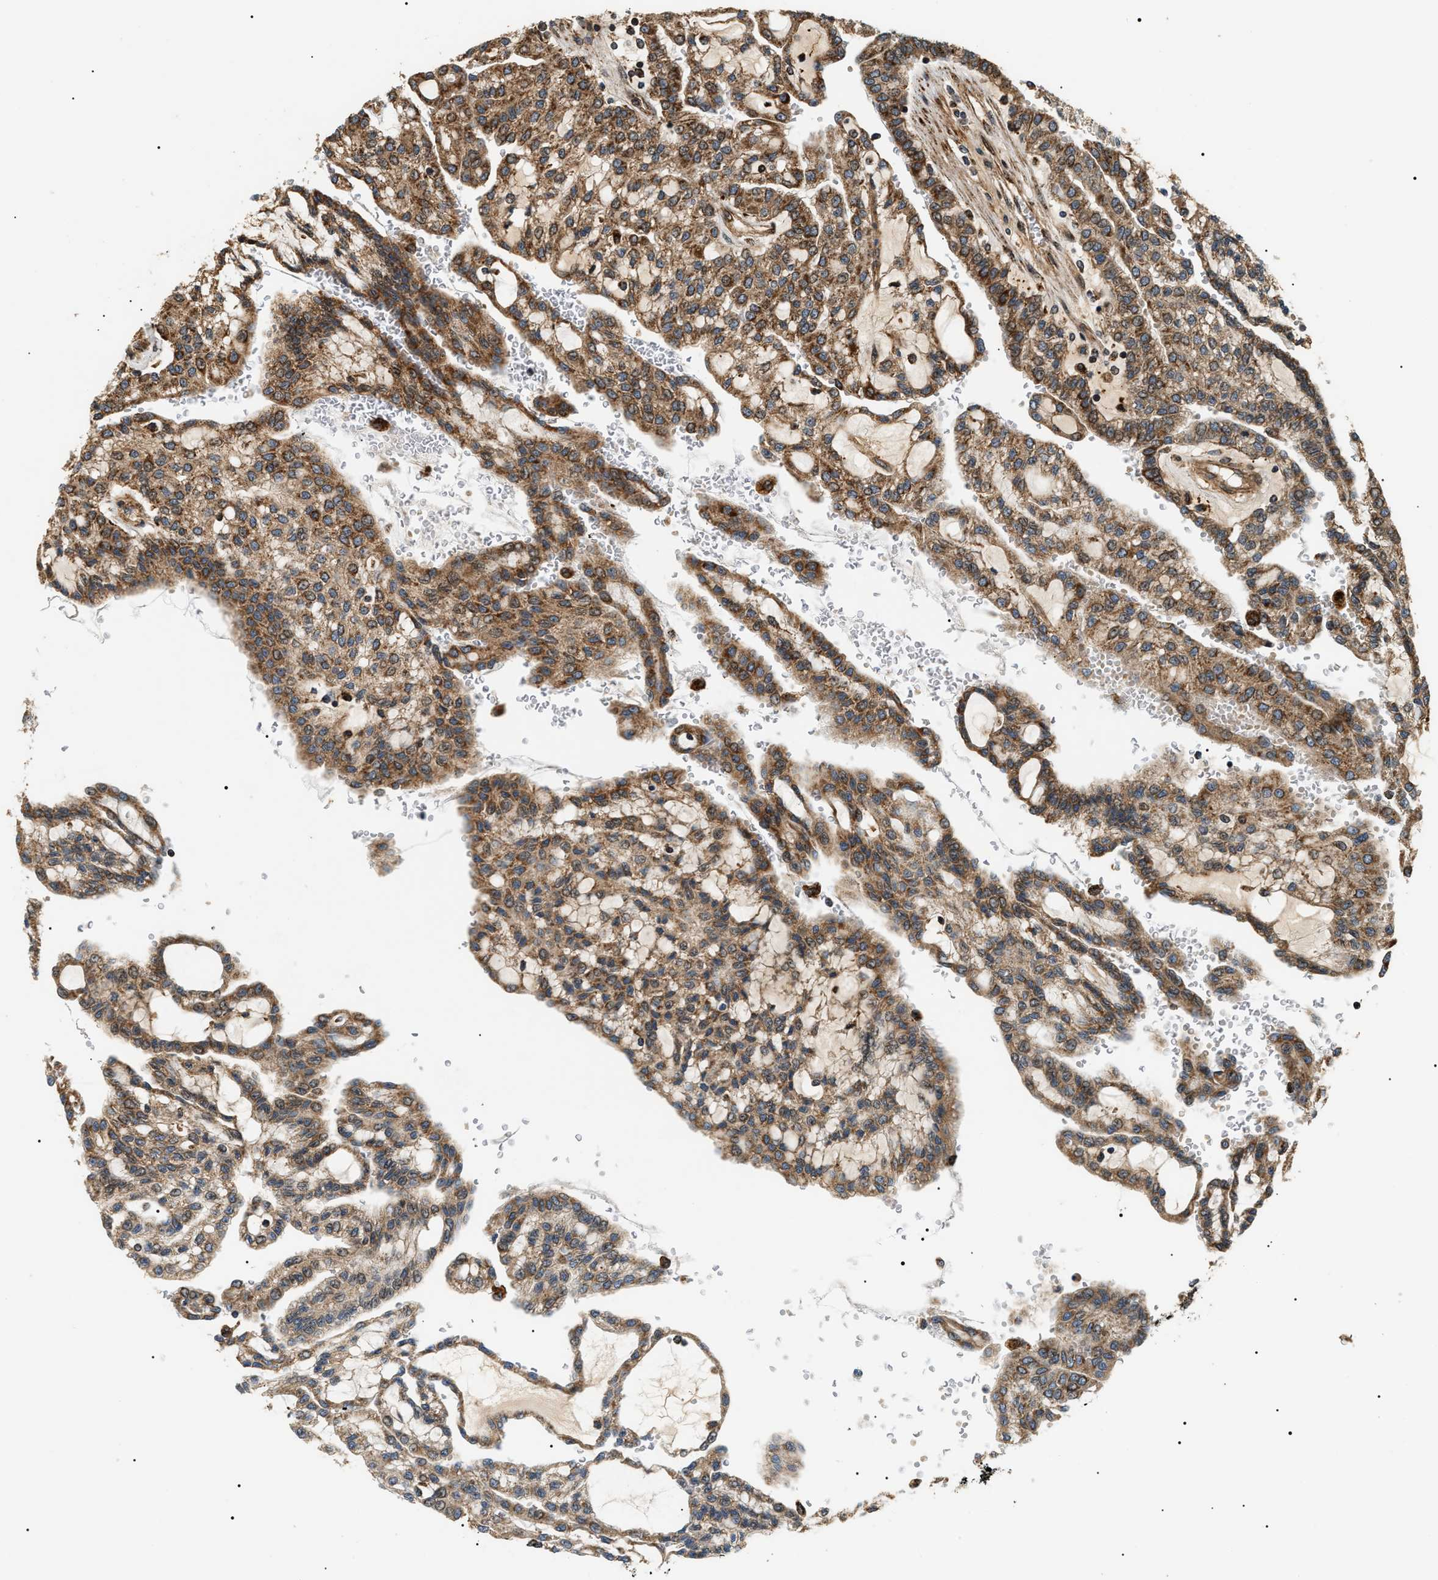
{"staining": {"intensity": "moderate", "quantity": ">75%", "location": "cytoplasmic/membranous"}, "tissue": "renal cancer", "cell_type": "Tumor cells", "image_type": "cancer", "snomed": [{"axis": "morphology", "description": "Adenocarcinoma, NOS"}, {"axis": "topography", "description": "Kidney"}], "caption": "Protein staining demonstrates moderate cytoplasmic/membranous positivity in about >75% of tumor cells in renal adenocarcinoma.", "gene": "ZBTB26", "patient": {"sex": "male", "age": 63}}